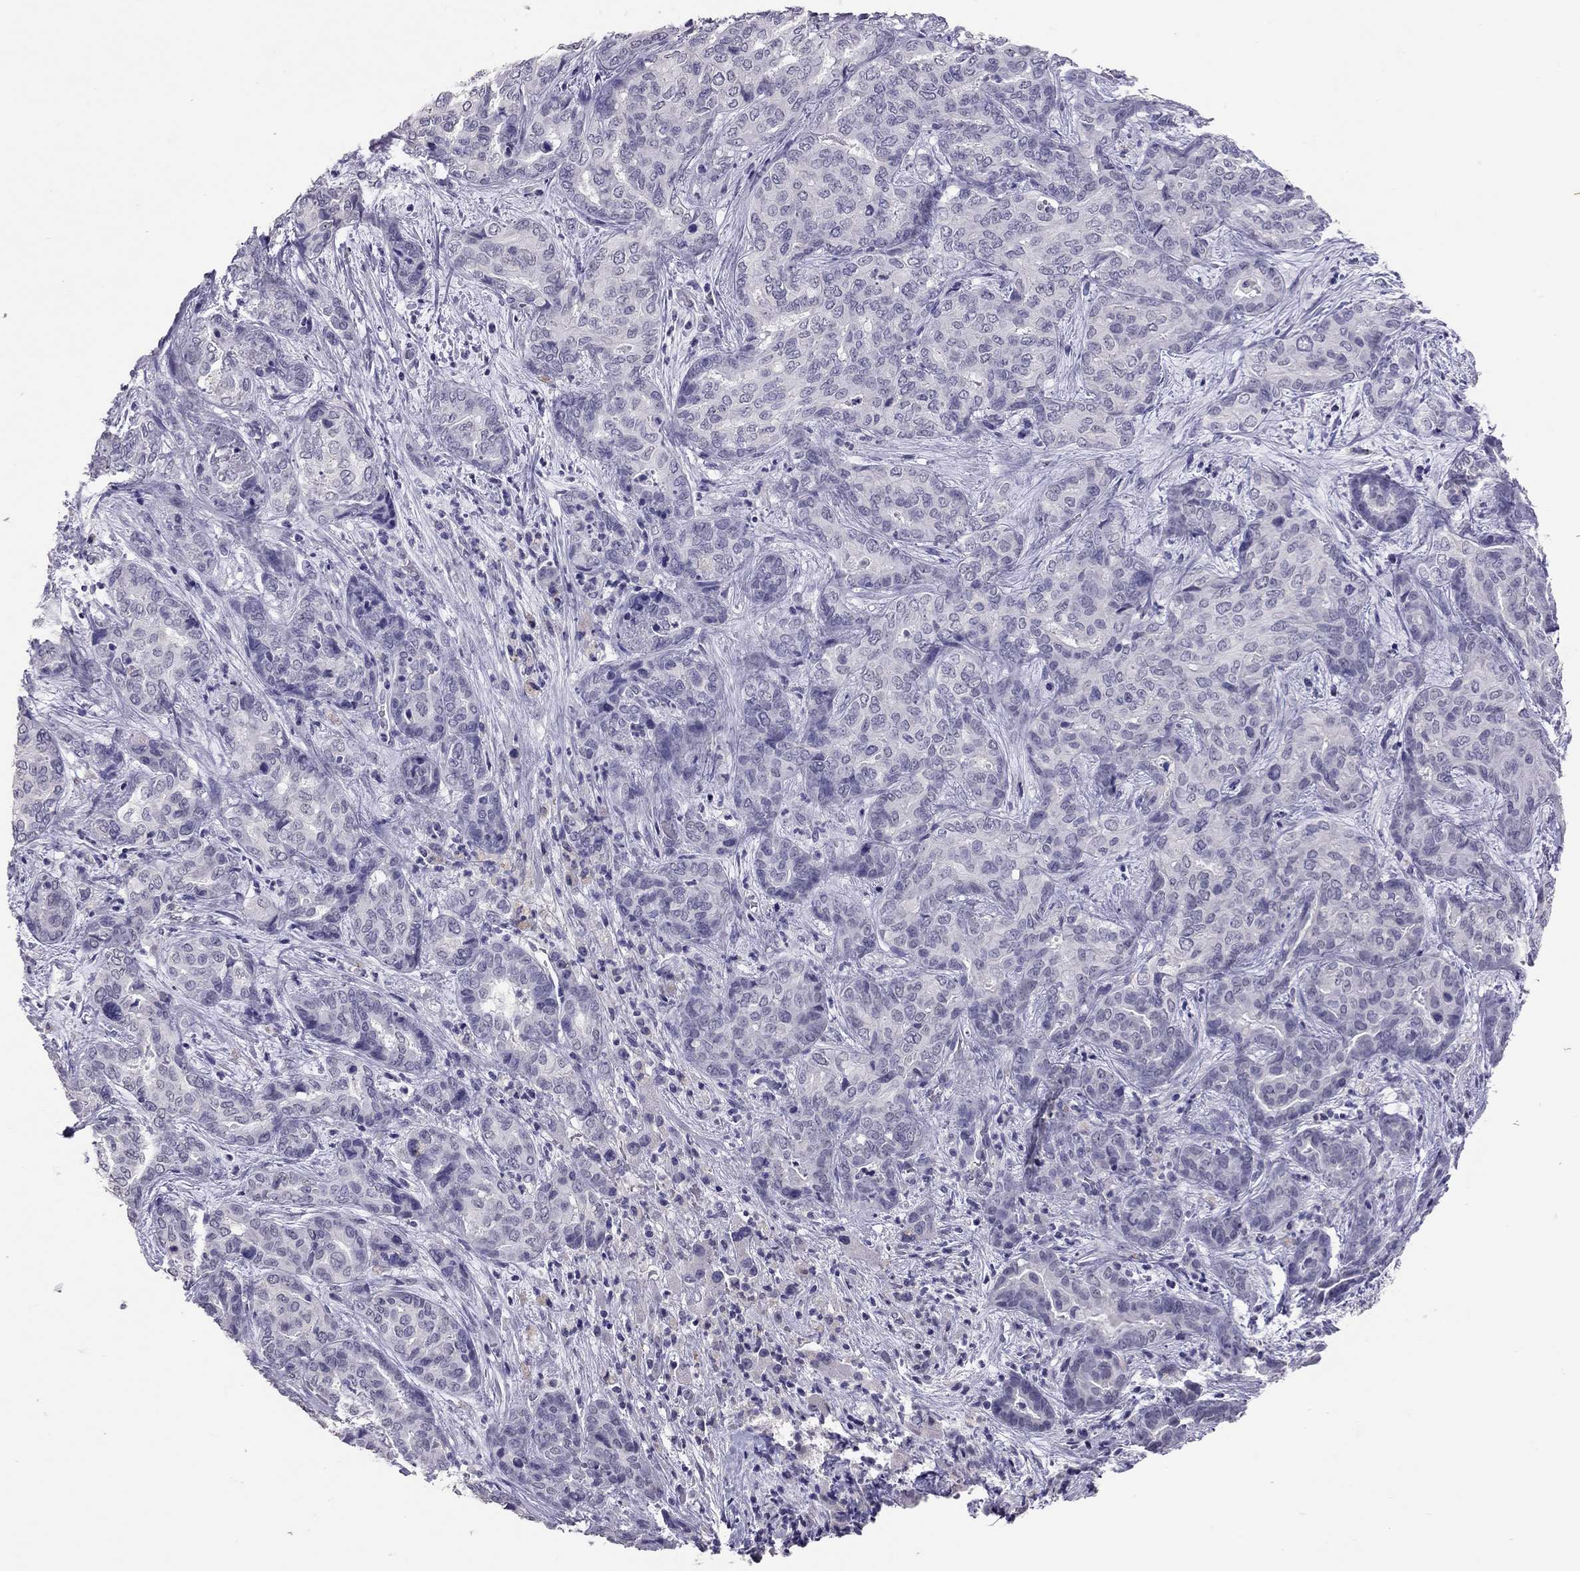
{"staining": {"intensity": "negative", "quantity": "none", "location": "none"}, "tissue": "liver cancer", "cell_type": "Tumor cells", "image_type": "cancer", "snomed": [{"axis": "morphology", "description": "Cholangiocarcinoma"}, {"axis": "topography", "description": "Liver"}], "caption": "Tumor cells are negative for protein expression in human liver cholangiocarcinoma.", "gene": "PSMB11", "patient": {"sex": "female", "age": 64}}